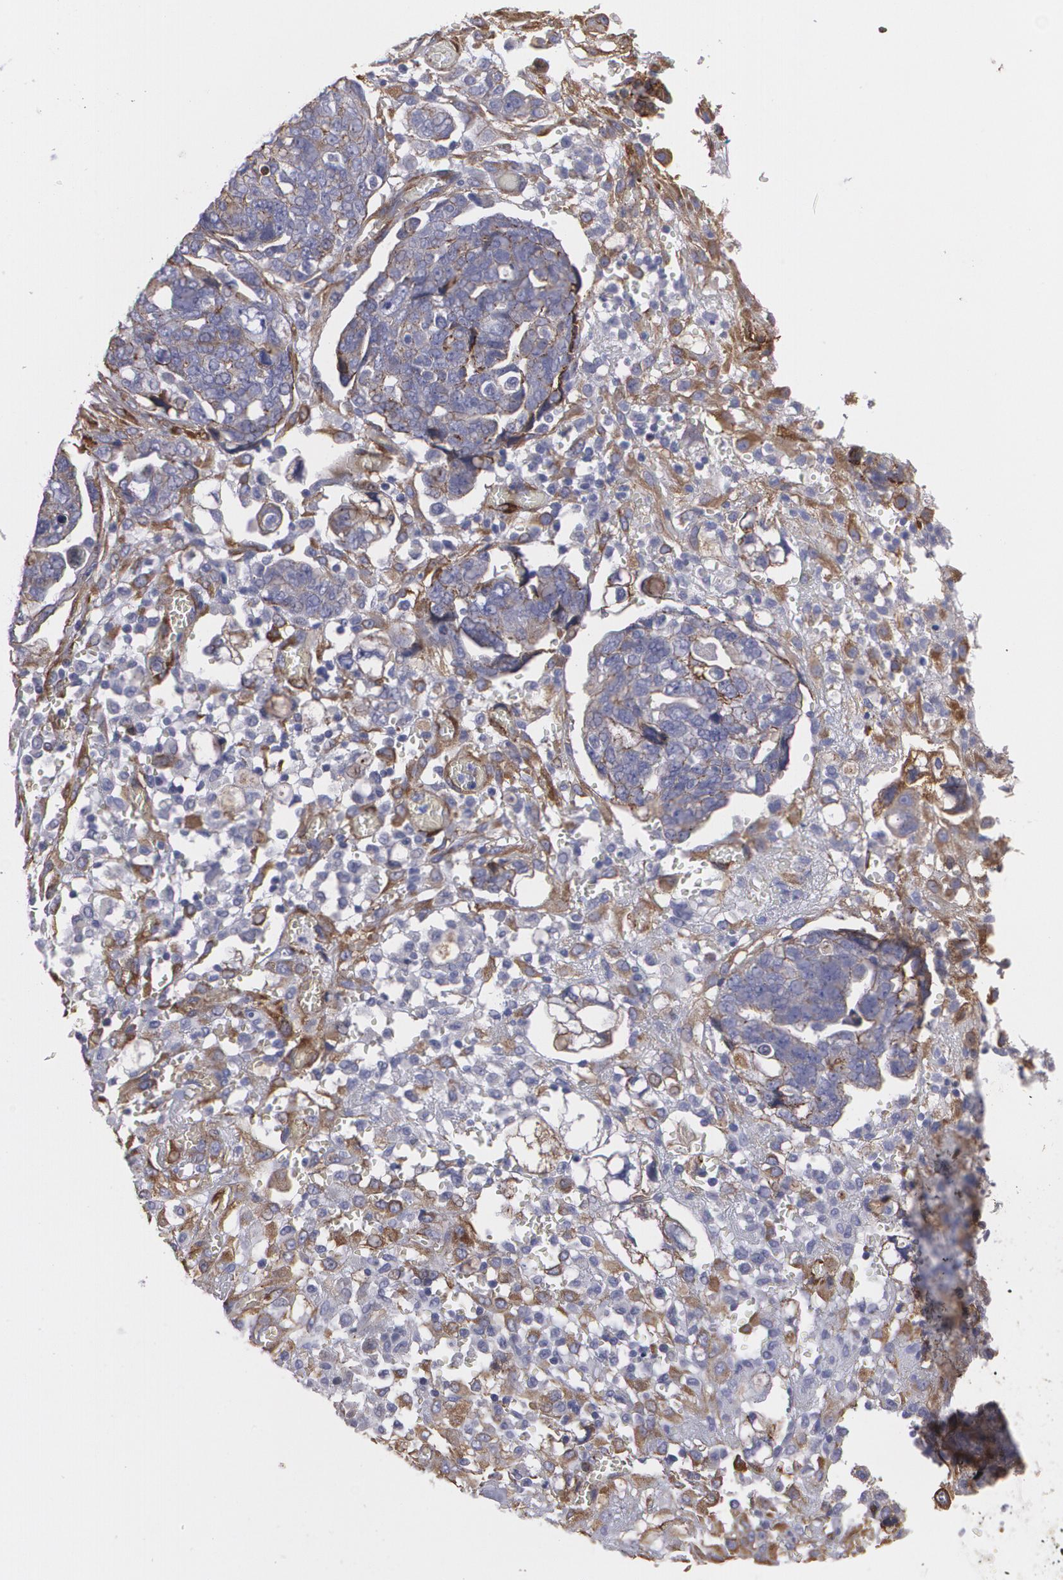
{"staining": {"intensity": "moderate", "quantity": "25%-75%", "location": "cytoplasmic/membranous"}, "tissue": "ovarian cancer", "cell_type": "Tumor cells", "image_type": "cancer", "snomed": [{"axis": "morphology", "description": "Normal tissue, NOS"}, {"axis": "morphology", "description": "Cystadenocarcinoma, serous, NOS"}, {"axis": "topography", "description": "Fallopian tube"}, {"axis": "topography", "description": "Ovary"}], "caption": "Moderate cytoplasmic/membranous expression is seen in approximately 25%-75% of tumor cells in ovarian cancer (serous cystadenocarcinoma).", "gene": "TJP1", "patient": {"sex": "female", "age": 56}}